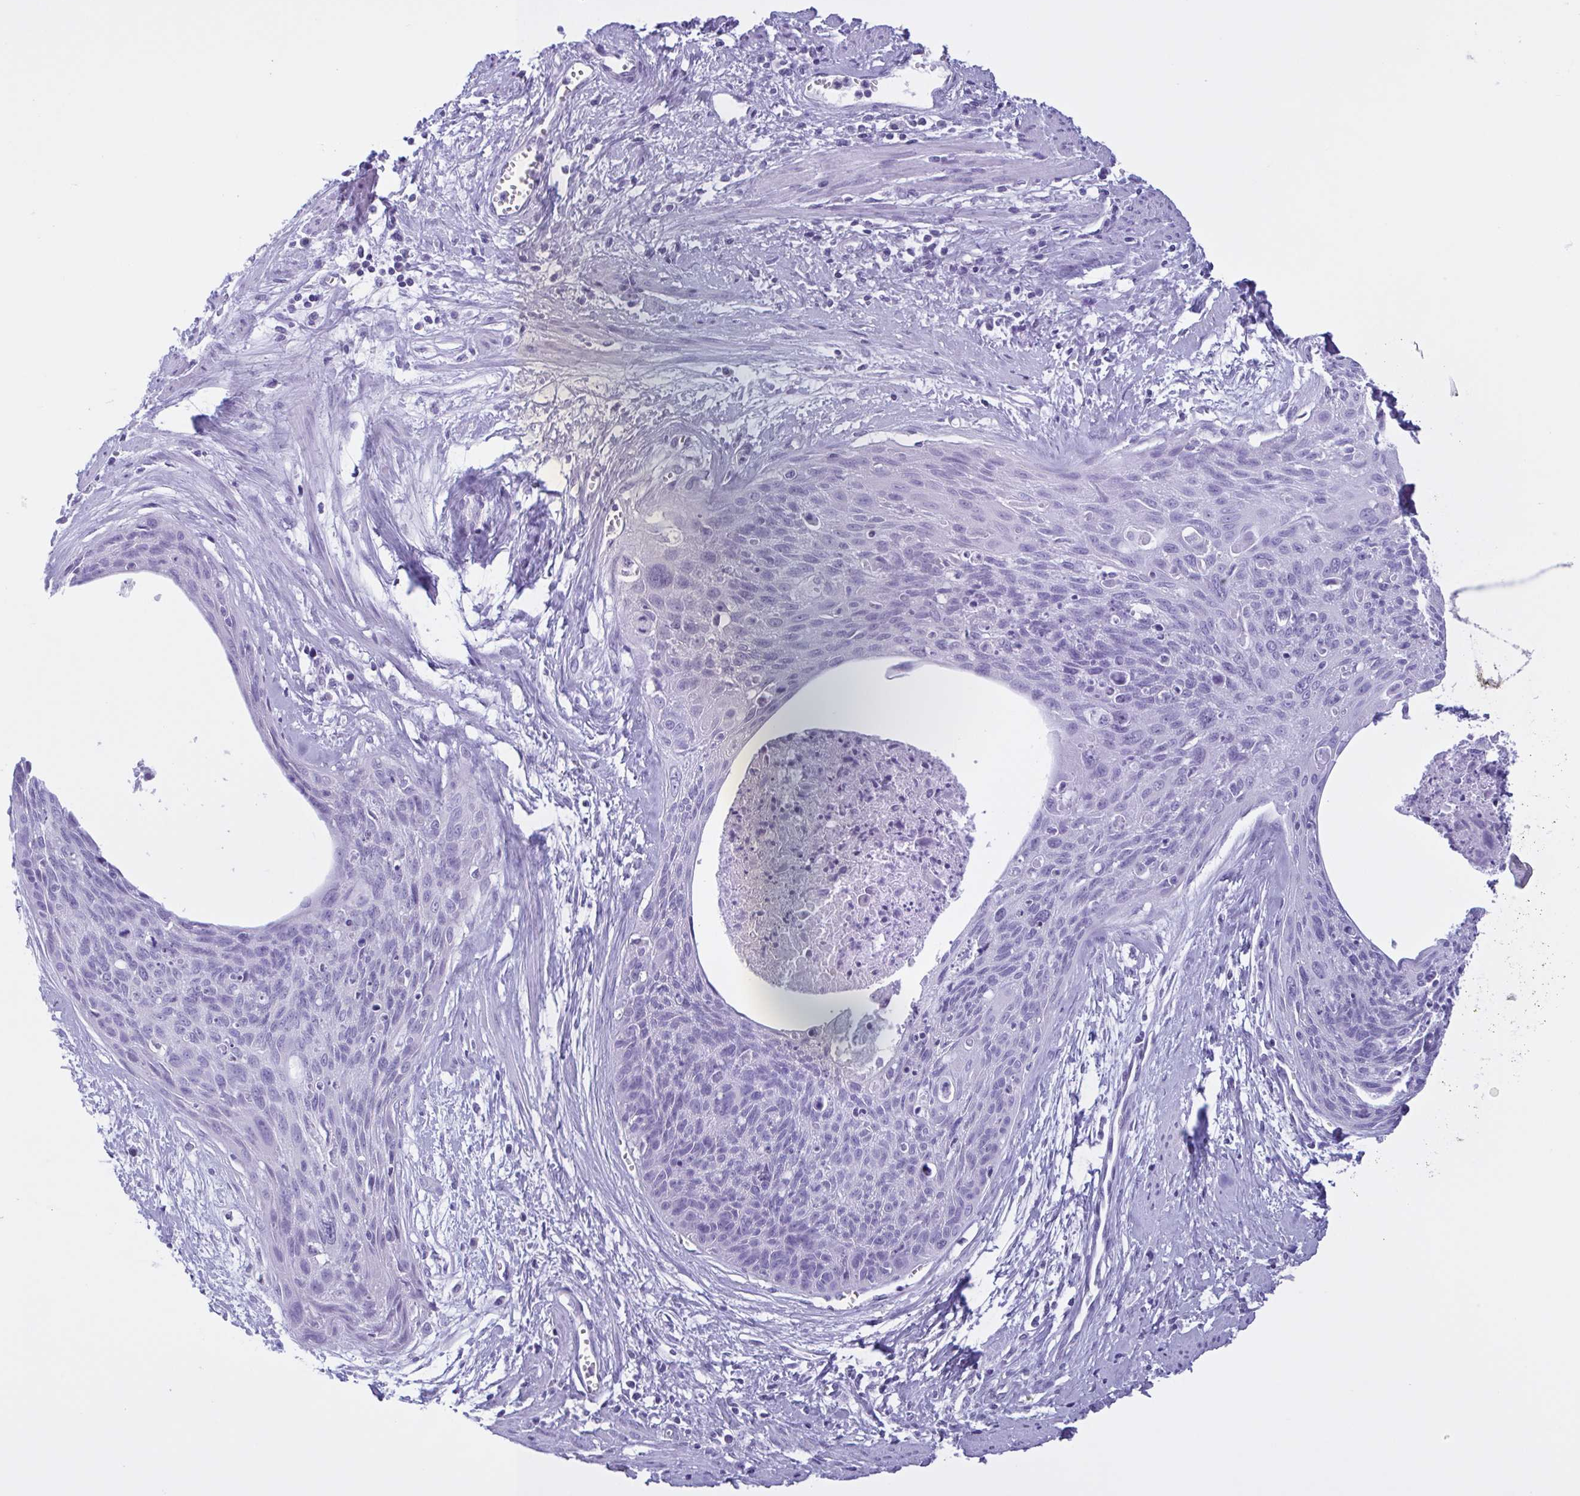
{"staining": {"intensity": "negative", "quantity": "none", "location": "none"}, "tissue": "cervical cancer", "cell_type": "Tumor cells", "image_type": "cancer", "snomed": [{"axis": "morphology", "description": "Squamous cell carcinoma, NOS"}, {"axis": "topography", "description": "Cervix"}], "caption": "Protein analysis of cervical cancer demonstrates no significant expression in tumor cells.", "gene": "INAFM1", "patient": {"sex": "female", "age": 55}}